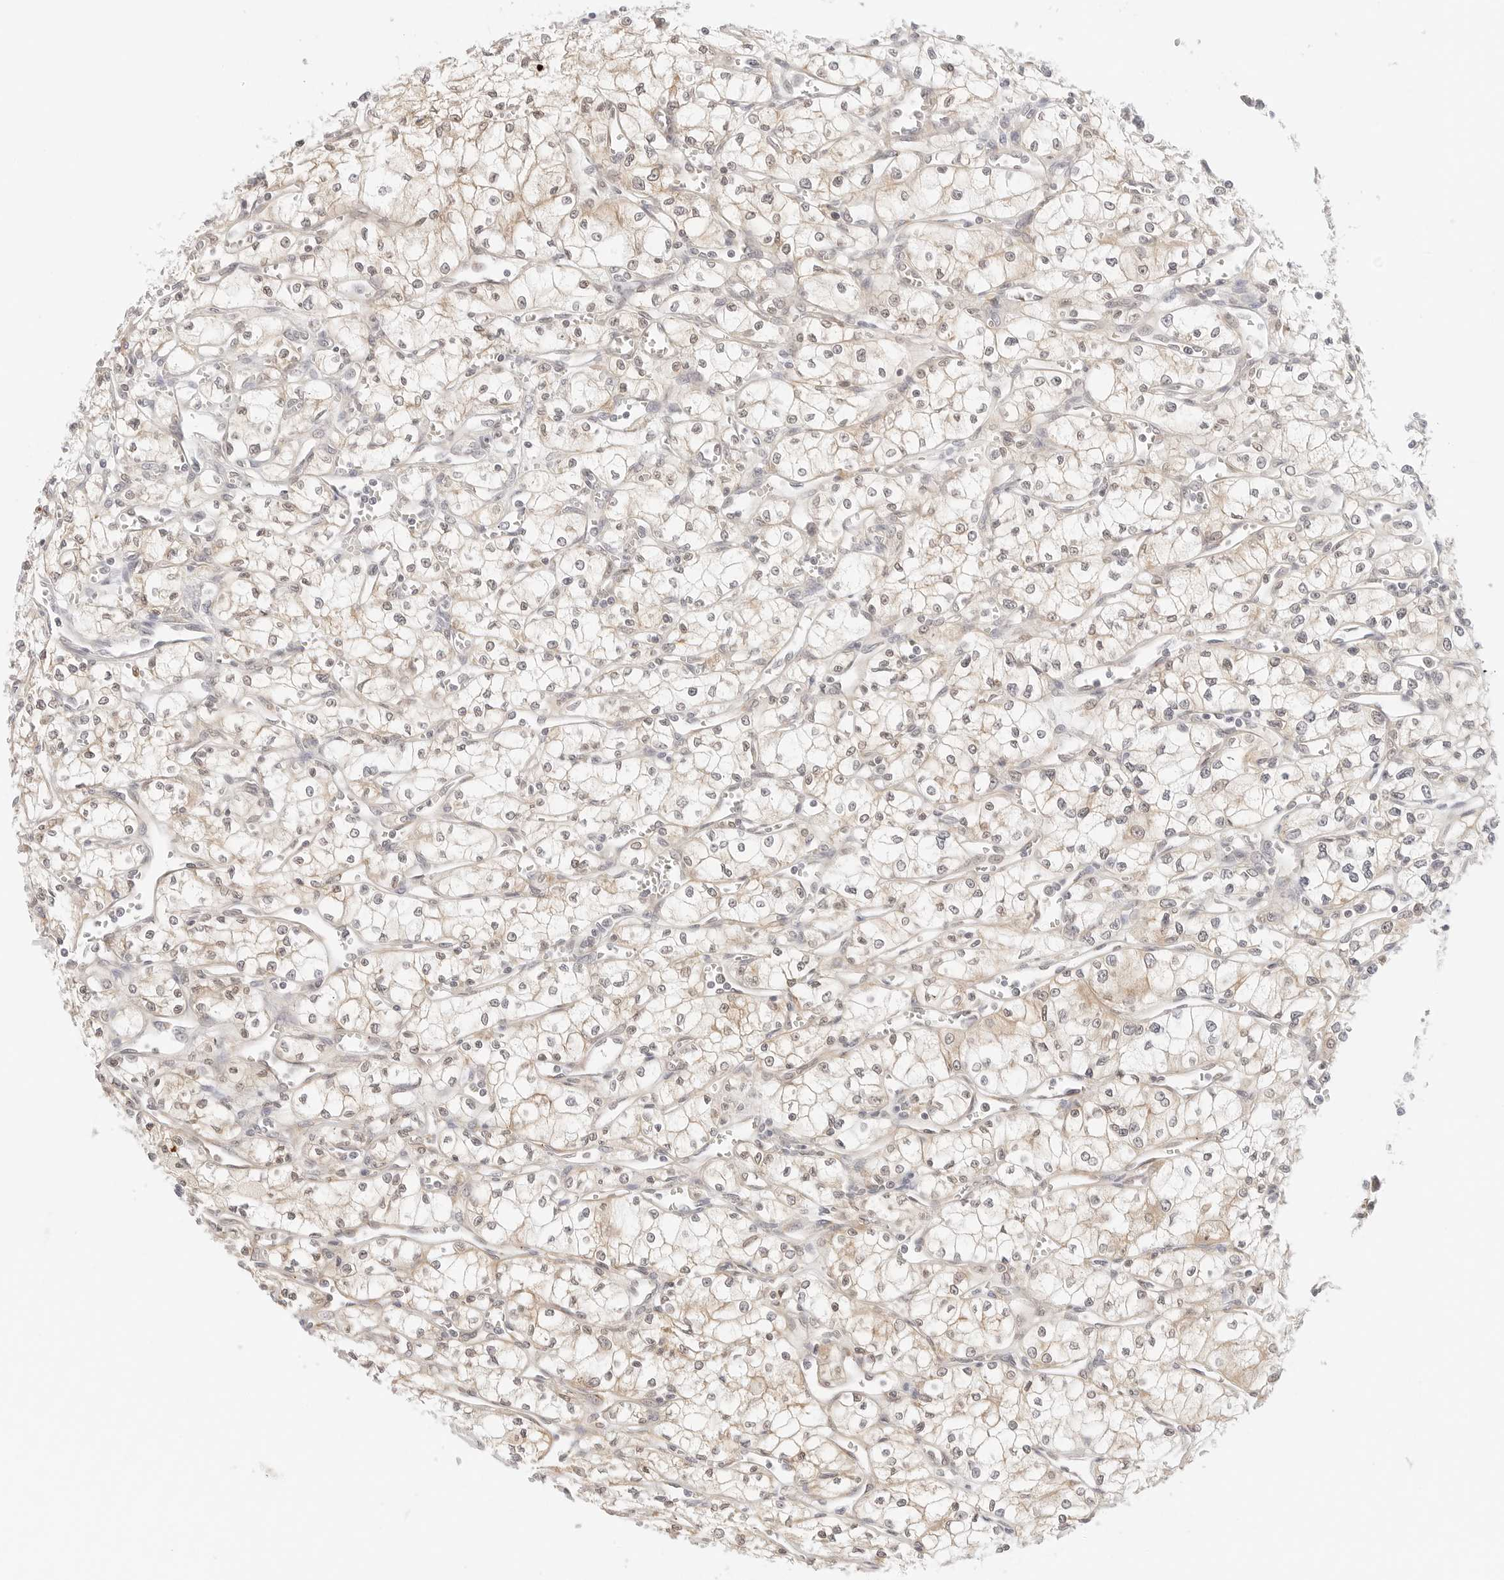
{"staining": {"intensity": "weak", "quantity": "<25%", "location": "cytoplasmic/membranous"}, "tissue": "renal cancer", "cell_type": "Tumor cells", "image_type": "cancer", "snomed": [{"axis": "morphology", "description": "Adenocarcinoma, NOS"}, {"axis": "topography", "description": "Kidney"}], "caption": "Renal adenocarcinoma stained for a protein using immunohistochemistry (IHC) exhibits no positivity tumor cells.", "gene": "ERO1B", "patient": {"sex": "male", "age": 59}}